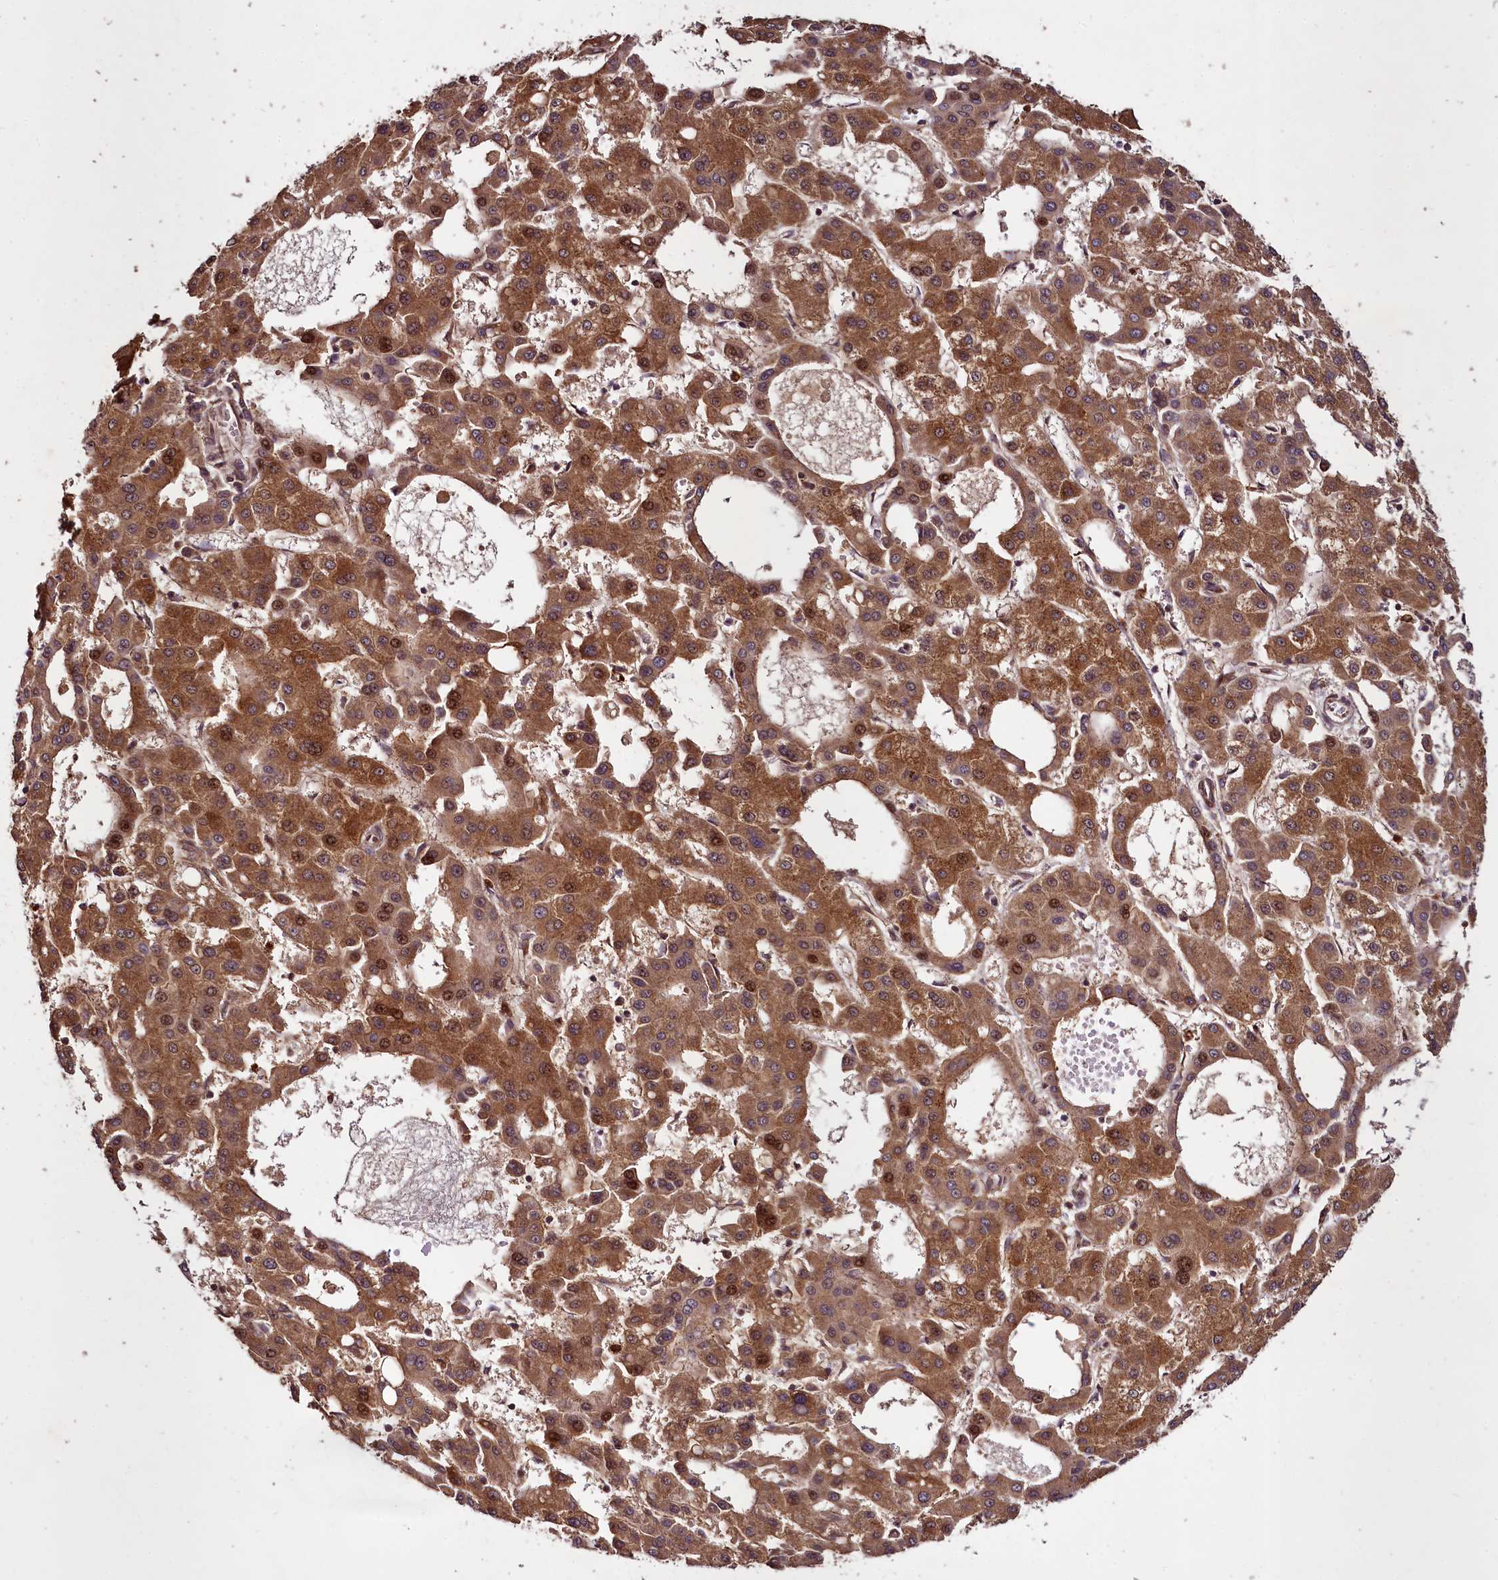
{"staining": {"intensity": "strong", "quantity": ">75%", "location": "cytoplasmic/membranous,nuclear"}, "tissue": "liver cancer", "cell_type": "Tumor cells", "image_type": "cancer", "snomed": [{"axis": "morphology", "description": "Carcinoma, Hepatocellular, NOS"}, {"axis": "topography", "description": "Liver"}], "caption": "High-magnification brightfield microscopy of liver cancer (hepatocellular carcinoma) stained with DAB (brown) and counterstained with hematoxylin (blue). tumor cells exhibit strong cytoplasmic/membranous and nuclear expression is seen in about>75% of cells.", "gene": "DCP1B", "patient": {"sex": "male", "age": 47}}